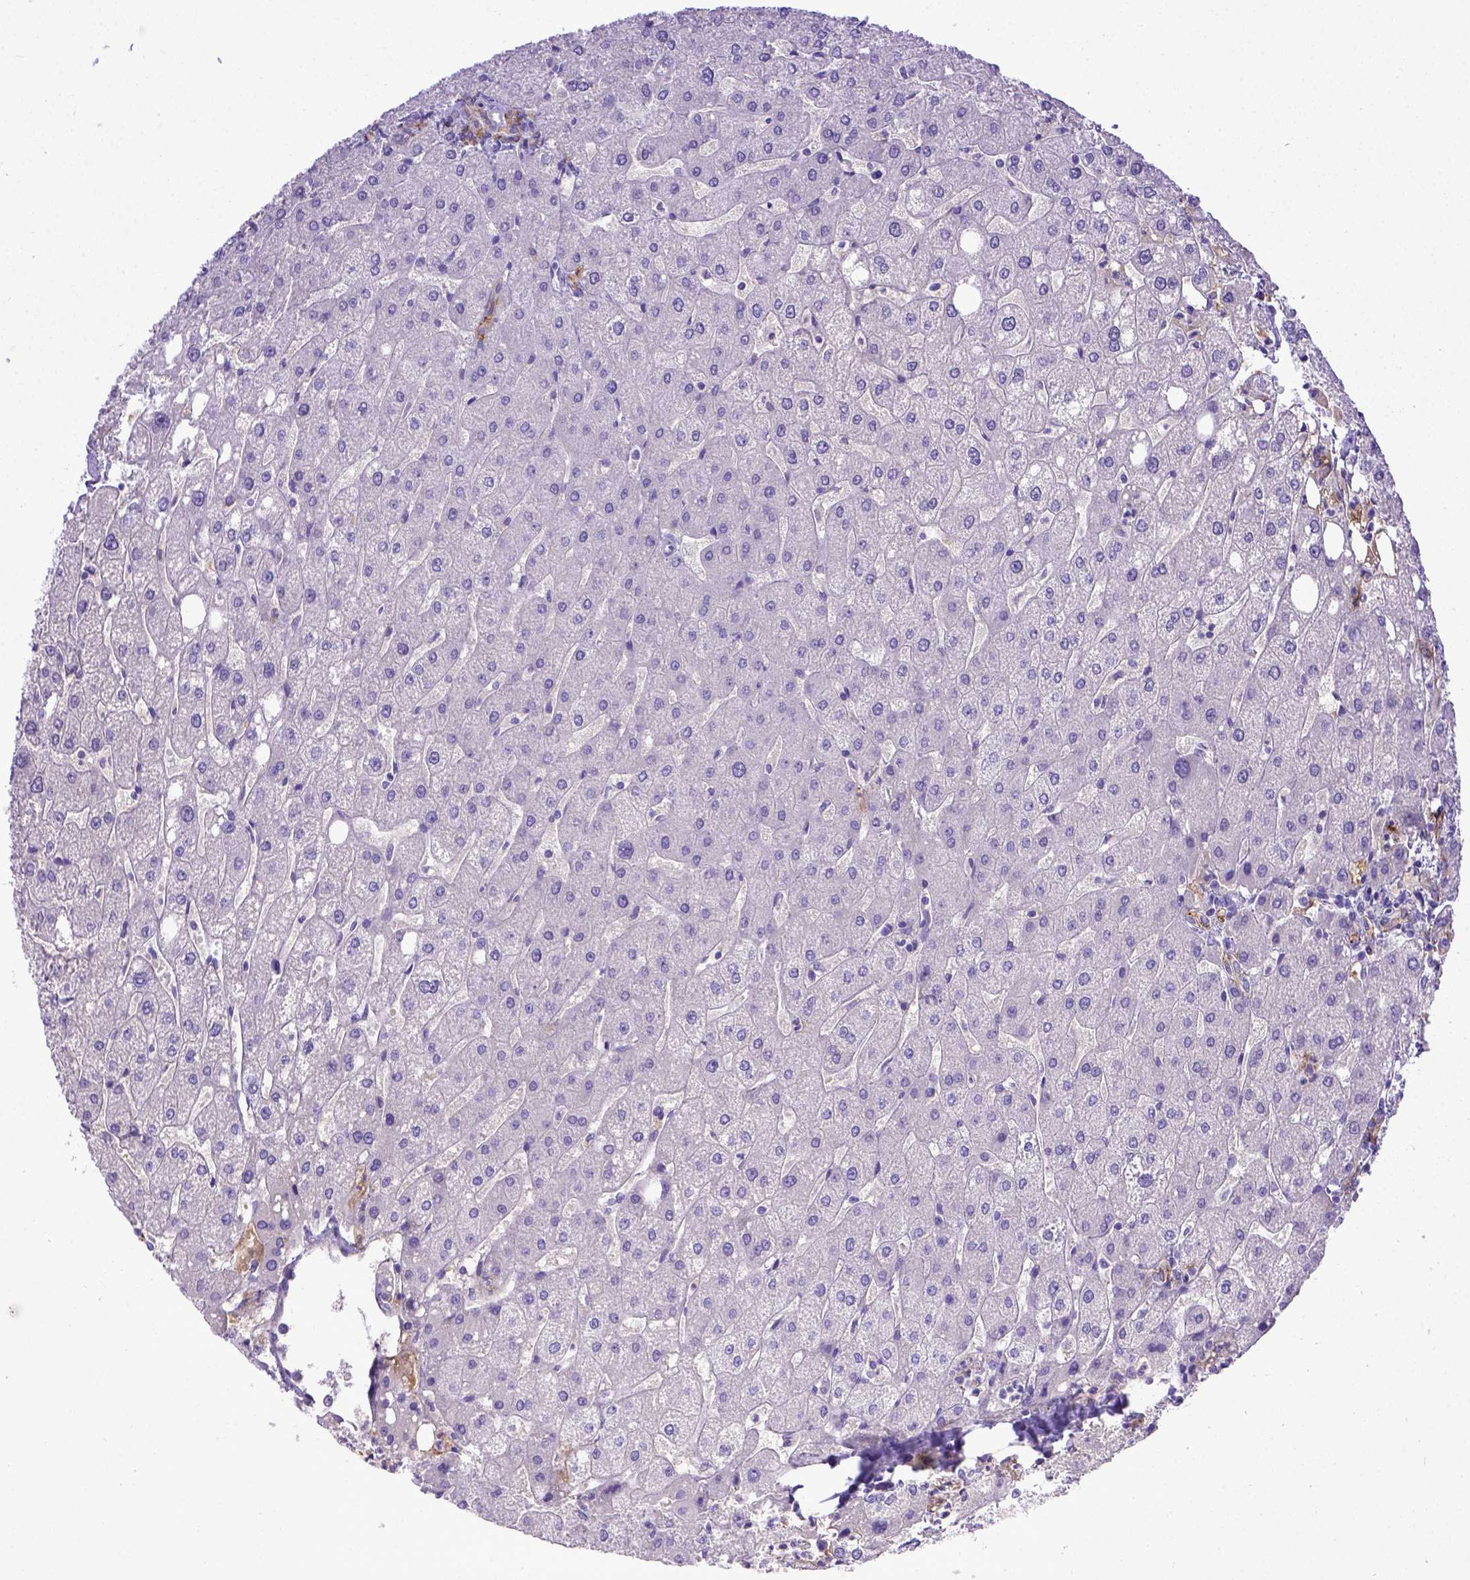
{"staining": {"intensity": "moderate", "quantity": ">75%", "location": "cytoplasmic/membranous"}, "tissue": "liver", "cell_type": "Cholangiocytes", "image_type": "normal", "snomed": [{"axis": "morphology", "description": "Normal tissue, NOS"}, {"axis": "topography", "description": "Liver"}], "caption": "Immunohistochemistry (IHC) image of benign liver: liver stained using immunohistochemistry (IHC) reveals medium levels of moderate protein expression localized specifically in the cytoplasmic/membranous of cholangiocytes, appearing as a cytoplasmic/membranous brown color.", "gene": "BTN1A1", "patient": {"sex": "male", "age": 67}}